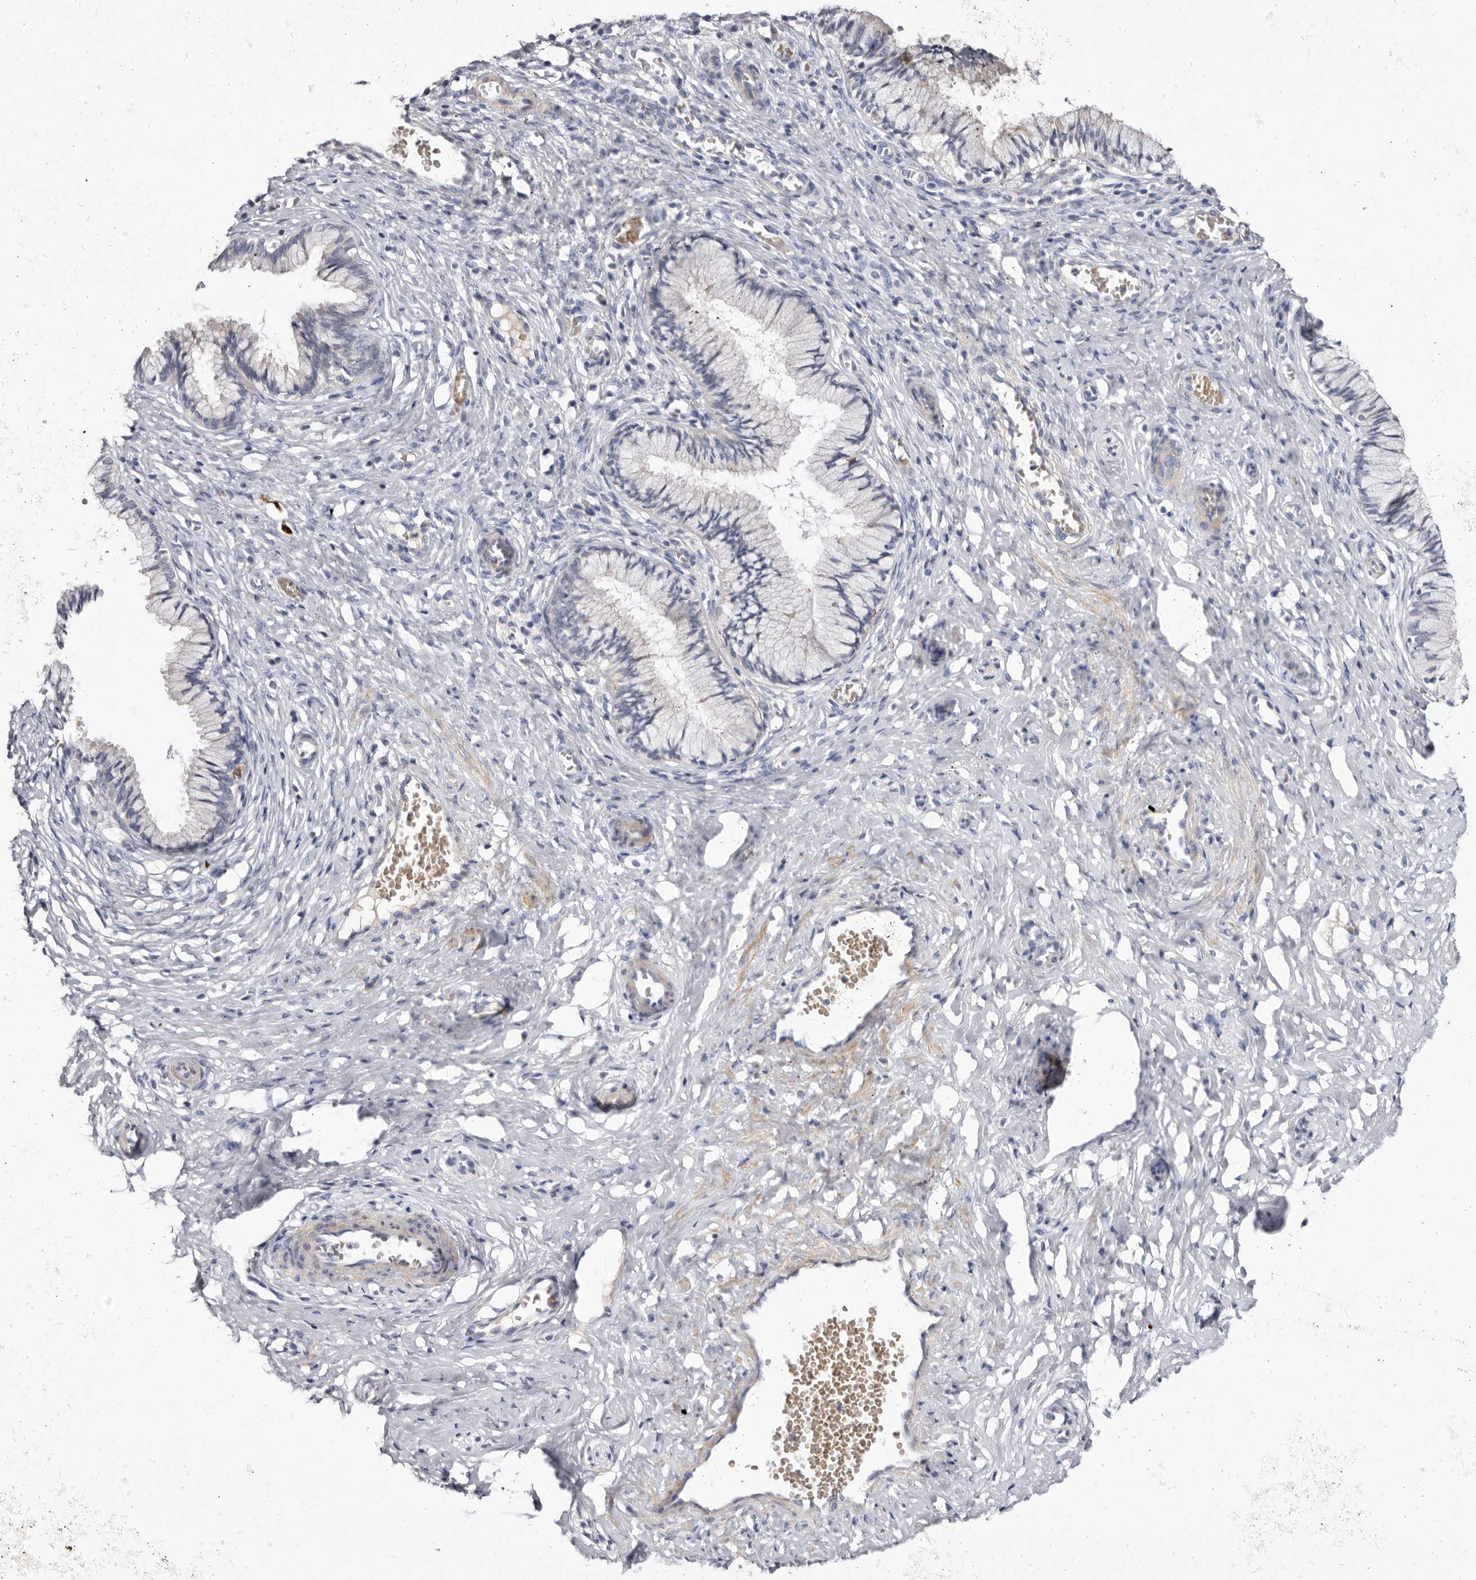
{"staining": {"intensity": "negative", "quantity": "none", "location": "none"}, "tissue": "cervix", "cell_type": "Glandular cells", "image_type": "normal", "snomed": [{"axis": "morphology", "description": "Normal tissue, NOS"}, {"axis": "topography", "description": "Cervix"}], "caption": "High magnification brightfield microscopy of normal cervix stained with DAB (3,3'-diaminobenzidine) (brown) and counterstained with hematoxylin (blue): glandular cells show no significant expression. (DAB (3,3'-diaminobenzidine) IHC with hematoxylin counter stain).", "gene": "S1PR5", "patient": {"sex": "female", "age": 27}}